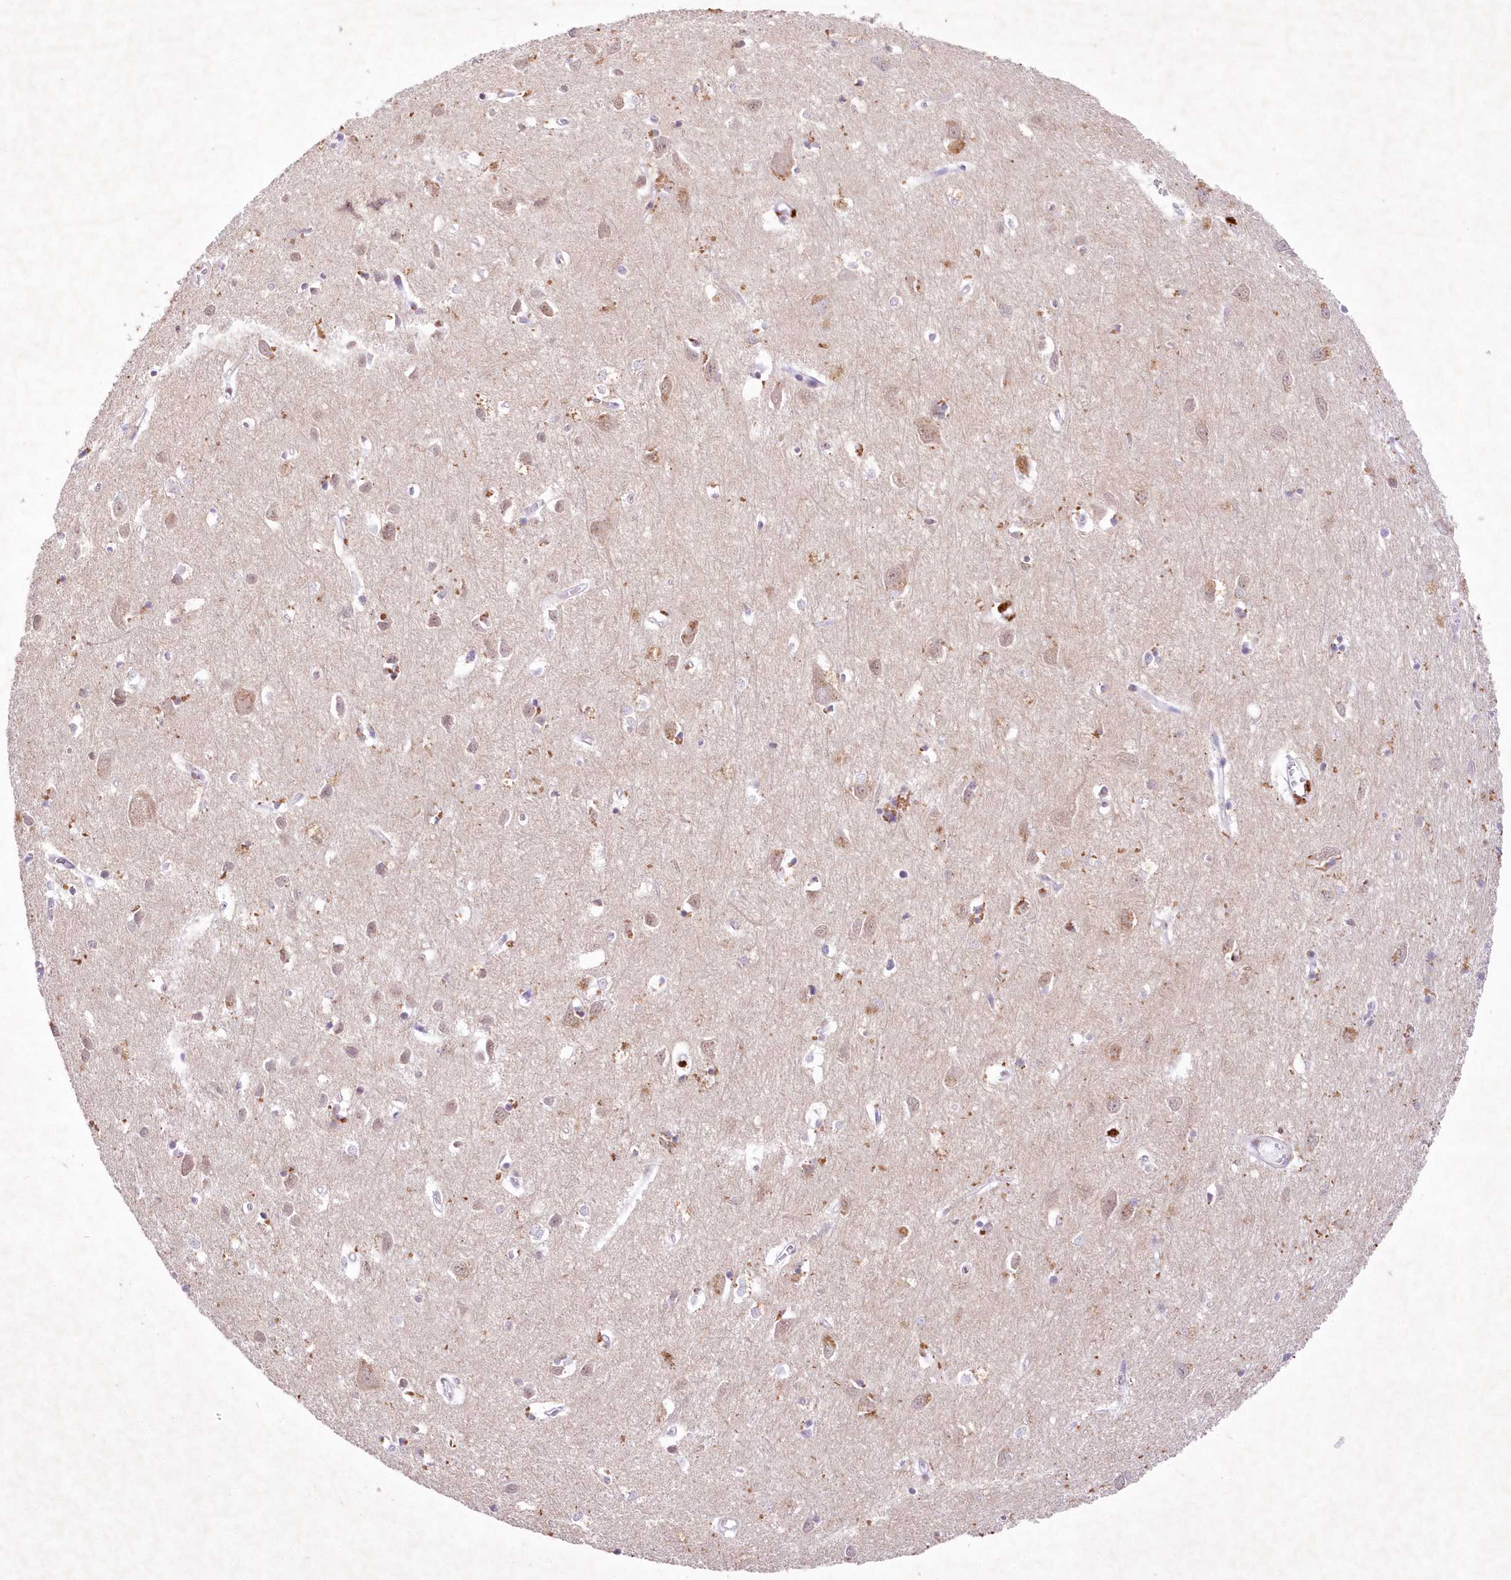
{"staining": {"intensity": "negative", "quantity": "none", "location": "none"}, "tissue": "cerebral cortex", "cell_type": "Endothelial cells", "image_type": "normal", "snomed": [{"axis": "morphology", "description": "Normal tissue, NOS"}, {"axis": "topography", "description": "Cerebral cortex"}], "caption": "The histopathology image demonstrates no significant staining in endothelial cells of cerebral cortex. Brightfield microscopy of IHC stained with DAB (3,3'-diaminobenzidine) (brown) and hematoxylin (blue), captured at high magnification.", "gene": "ENSG00000275740", "patient": {"sex": "female", "age": 64}}